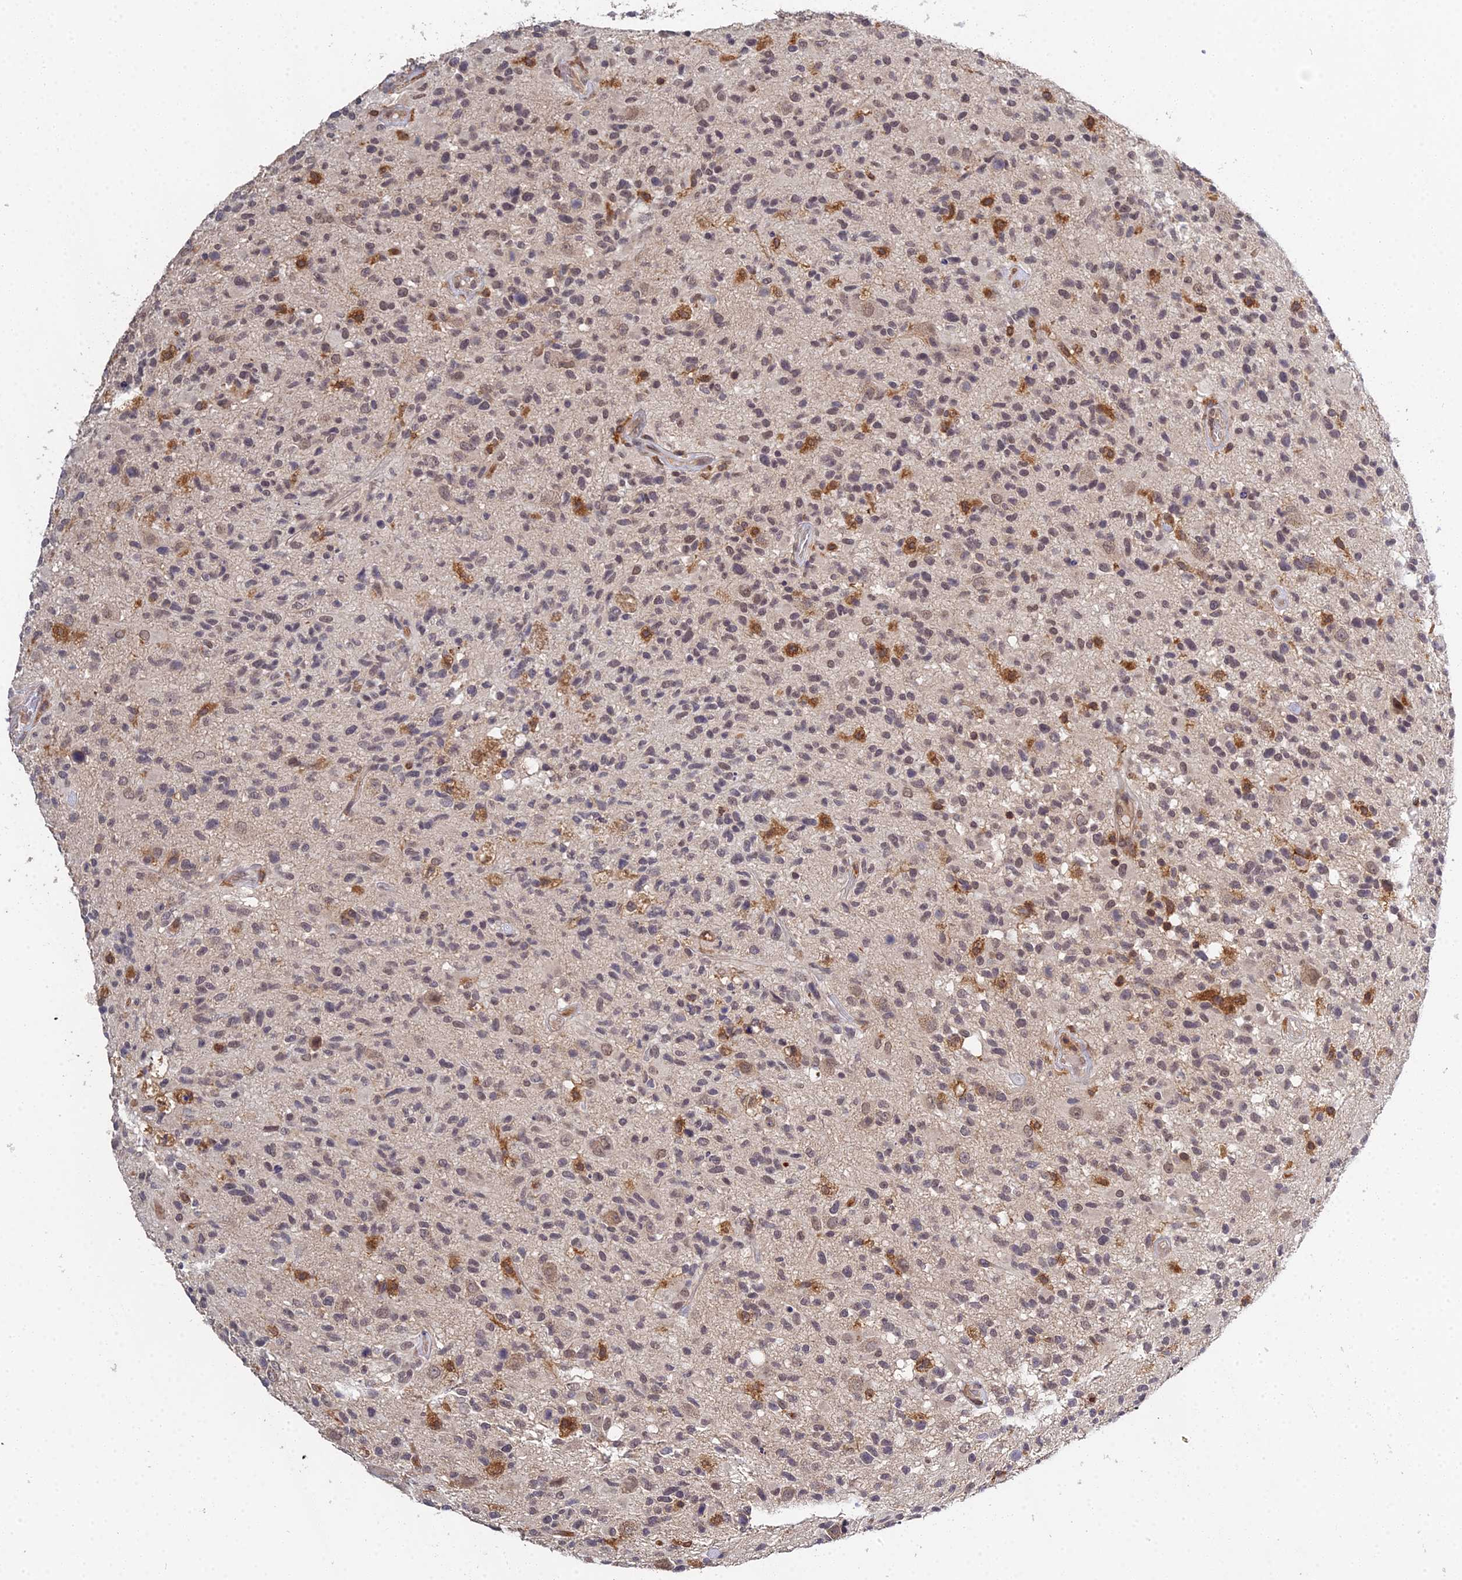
{"staining": {"intensity": "weak", "quantity": ">75%", "location": "nuclear"}, "tissue": "glioma", "cell_type": "Tumor cells", "image_type": "cancer", "snomed": [{"axis": "morphology", "description": "Glioma, malignant, High grade"}, {"axis": "morphology", "description": "Glioblastoma, NOS"}, {"axis": "topography", "description": "Brain"}], "caption": "Immunohistochemical staining of malignant glioma (high-grade) displays weak nuclear protein staining in approximately >75% of tumor cells. (IHC, brightfield microscopy, high magnification).", "gene": "TPRX1", "patient": {"sex": "male", "age": 60}}